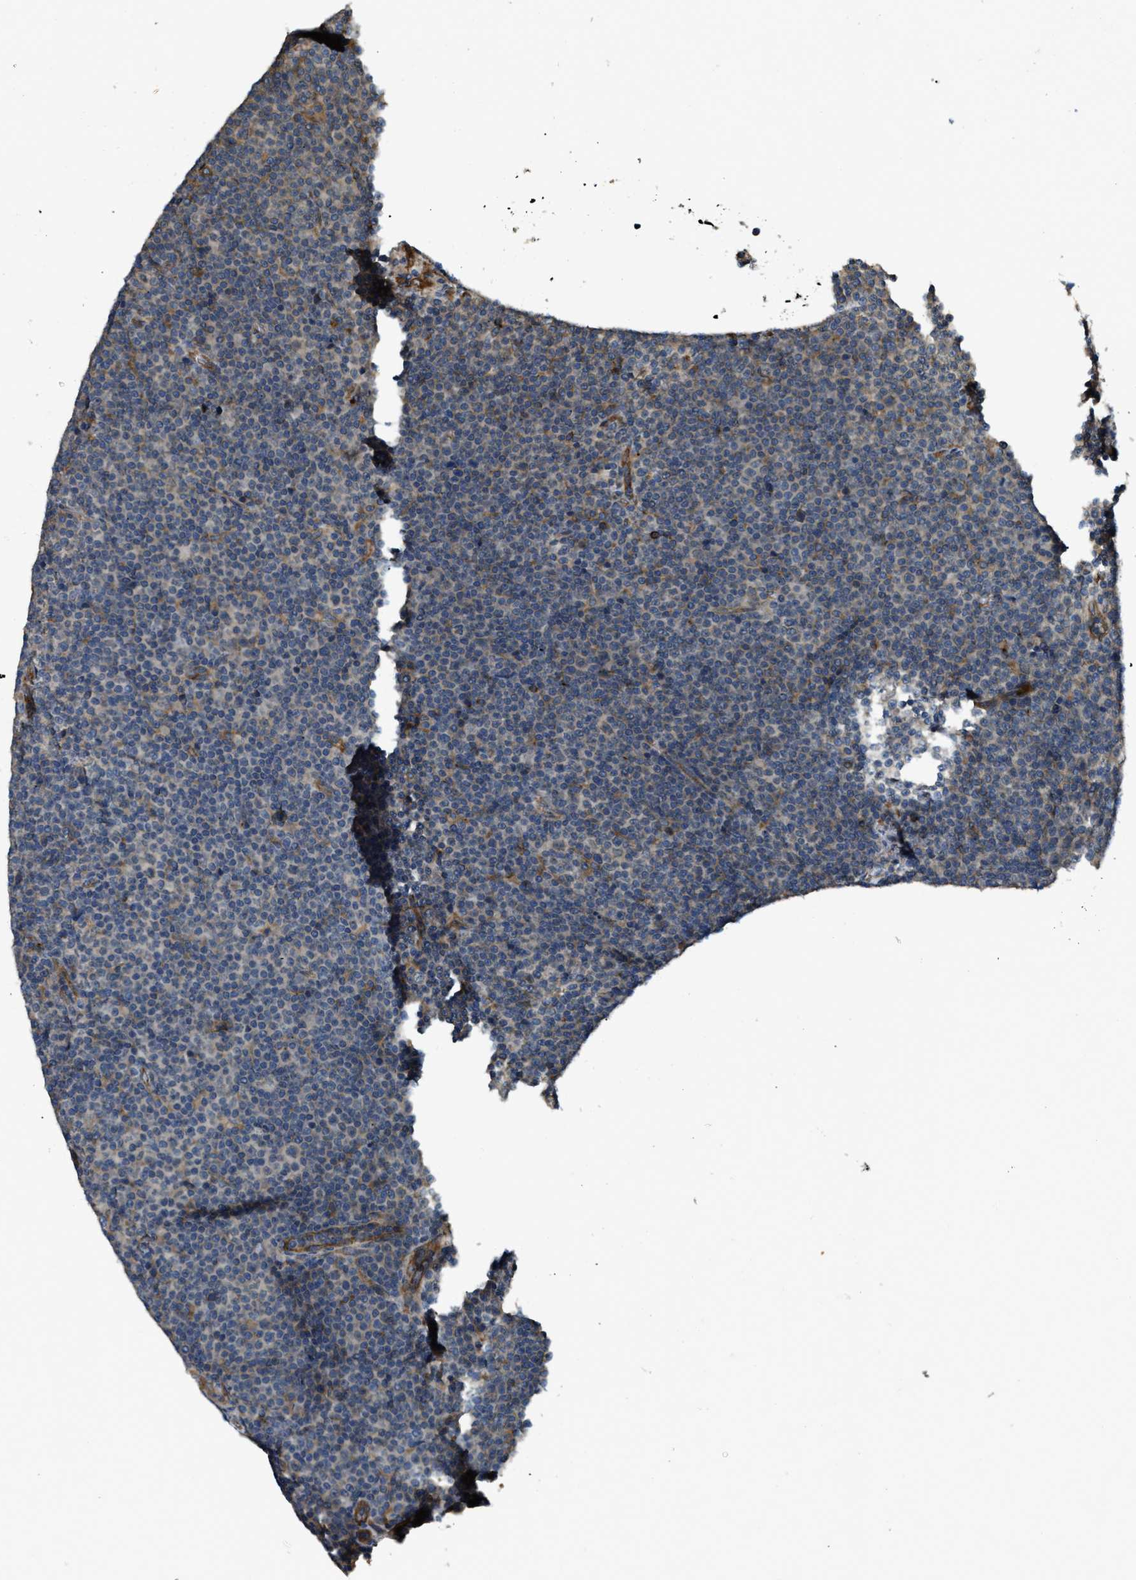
{"staining": {"intensity": "negative", "quantity": "none", "location": "none"}, "tissue": "lymphoma", "cell_type": "Tumor cells", "image_type": "cancer", "snomed": [{"axis": "morphology", "description": "Malignant lymphoma, non-Hodgkin's type, Low grade"}, {"axis": "topography", "description": "Lymph node"}], "caption": "Tumor cells show no significant protein expression in lymphoma. (DAB (3,3'-diaminobenzidine) IHC visualized using brightfield microscopy, high magnification).", "gene": "BAG4", "patient": {"sex": "female", "age": 67}}